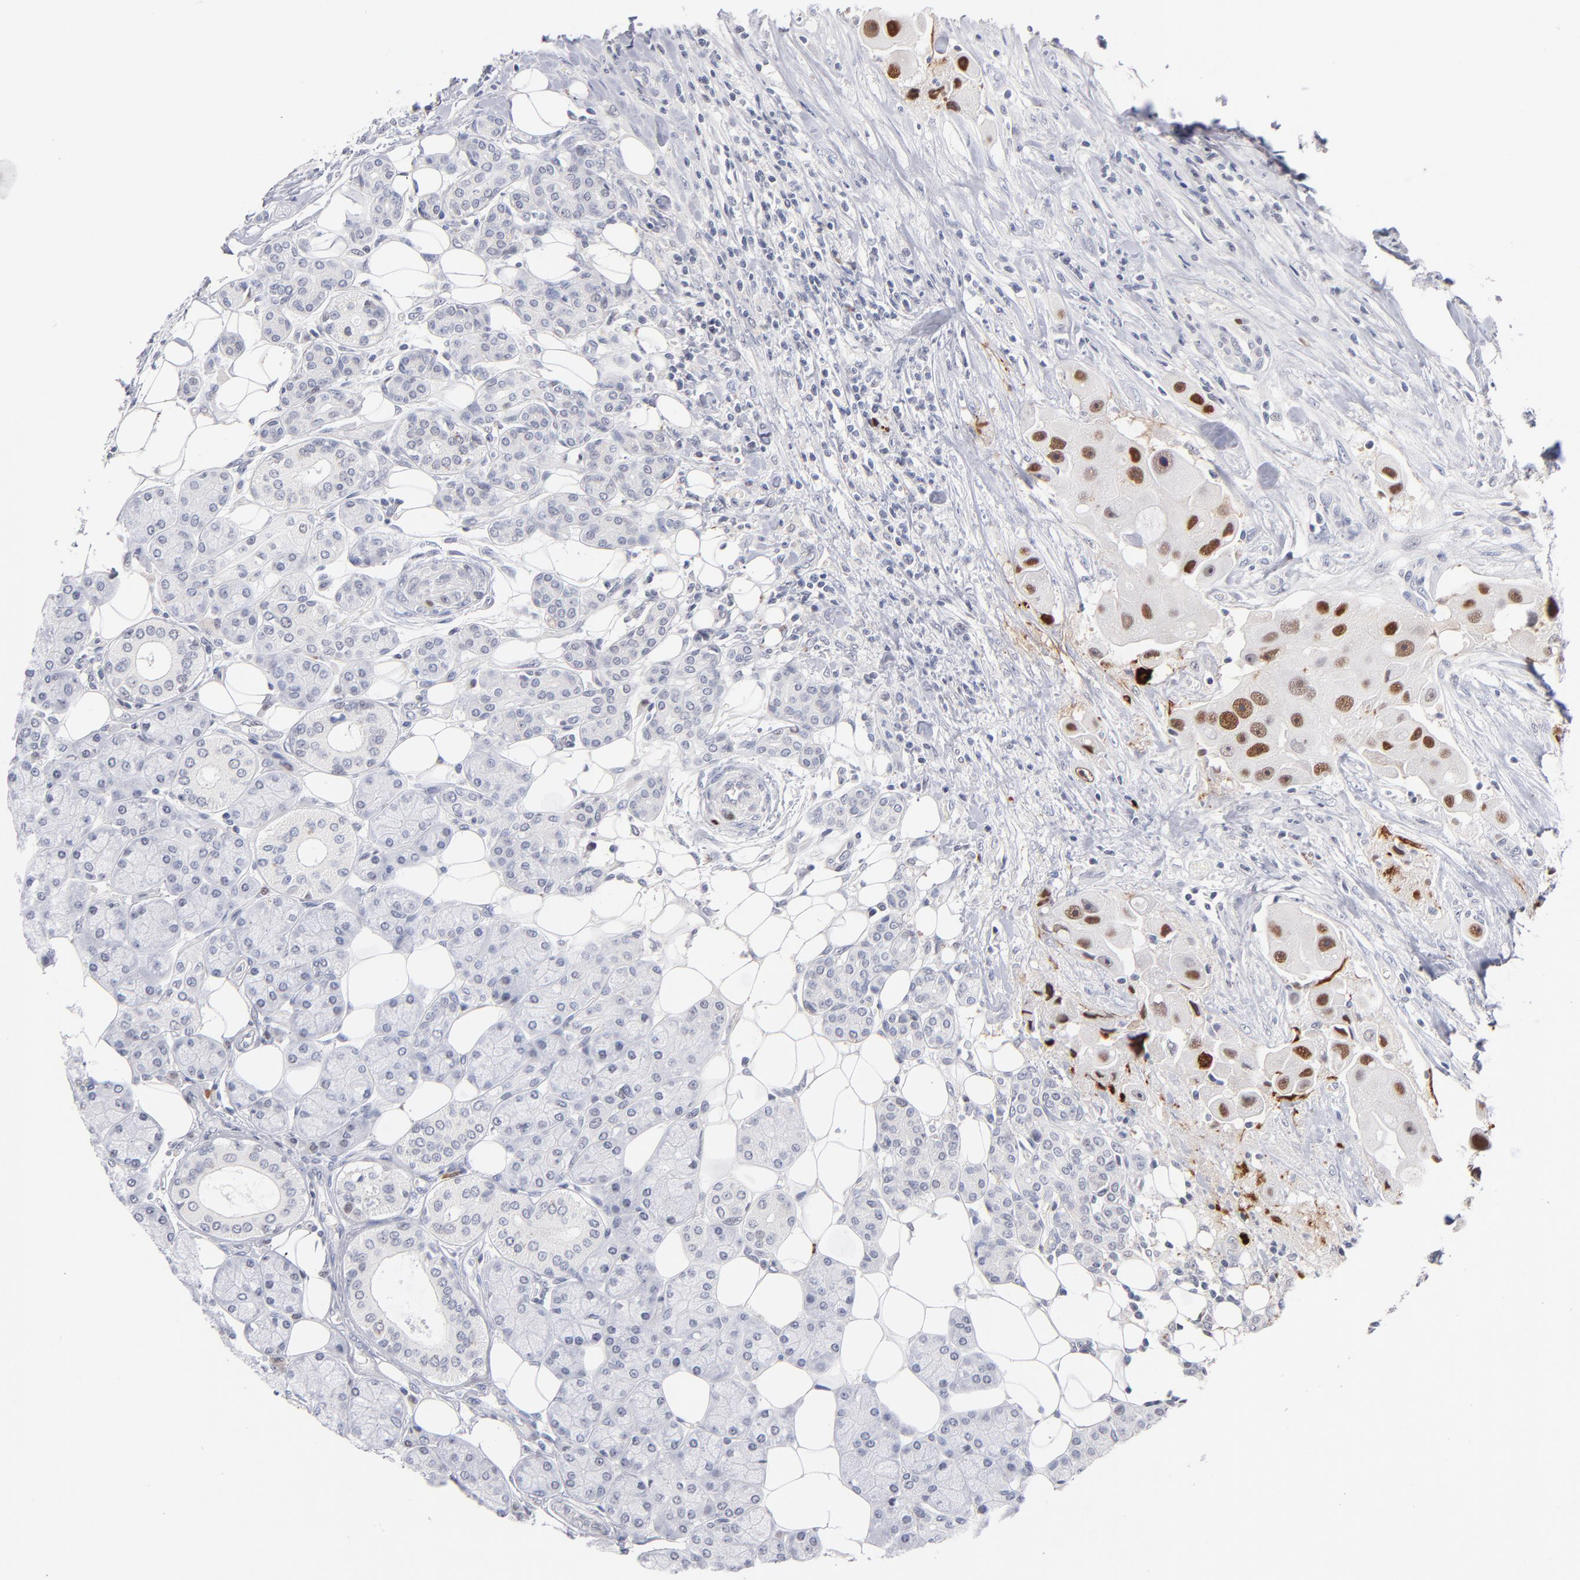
{"staining": {"intensity": "moderate", "quantity": ">75%", "location": "nuclear"}, "tissue": "head and neck cancer", "cell_type": "Tumor cells", "image_type": "cancer", "snomed": [{"axis": "morphology", "description": "Normal tissue, NOS"}, {"axis": "morphology", "description": "Adenocarcinoma, NOS"}, {"axis": "topography", "description": "Salivary gland"}, {"axis": "topography", "description": "Head-Neck"}], "caption": "Immunohistochemical staining of human adenocarcinoma (head and neck) demonstrates medium levels of moderate nuclear protein expression in about >75% of tumor cells.", "gene": "PARP1", "patient": {"sex": "male", "age": 80}}